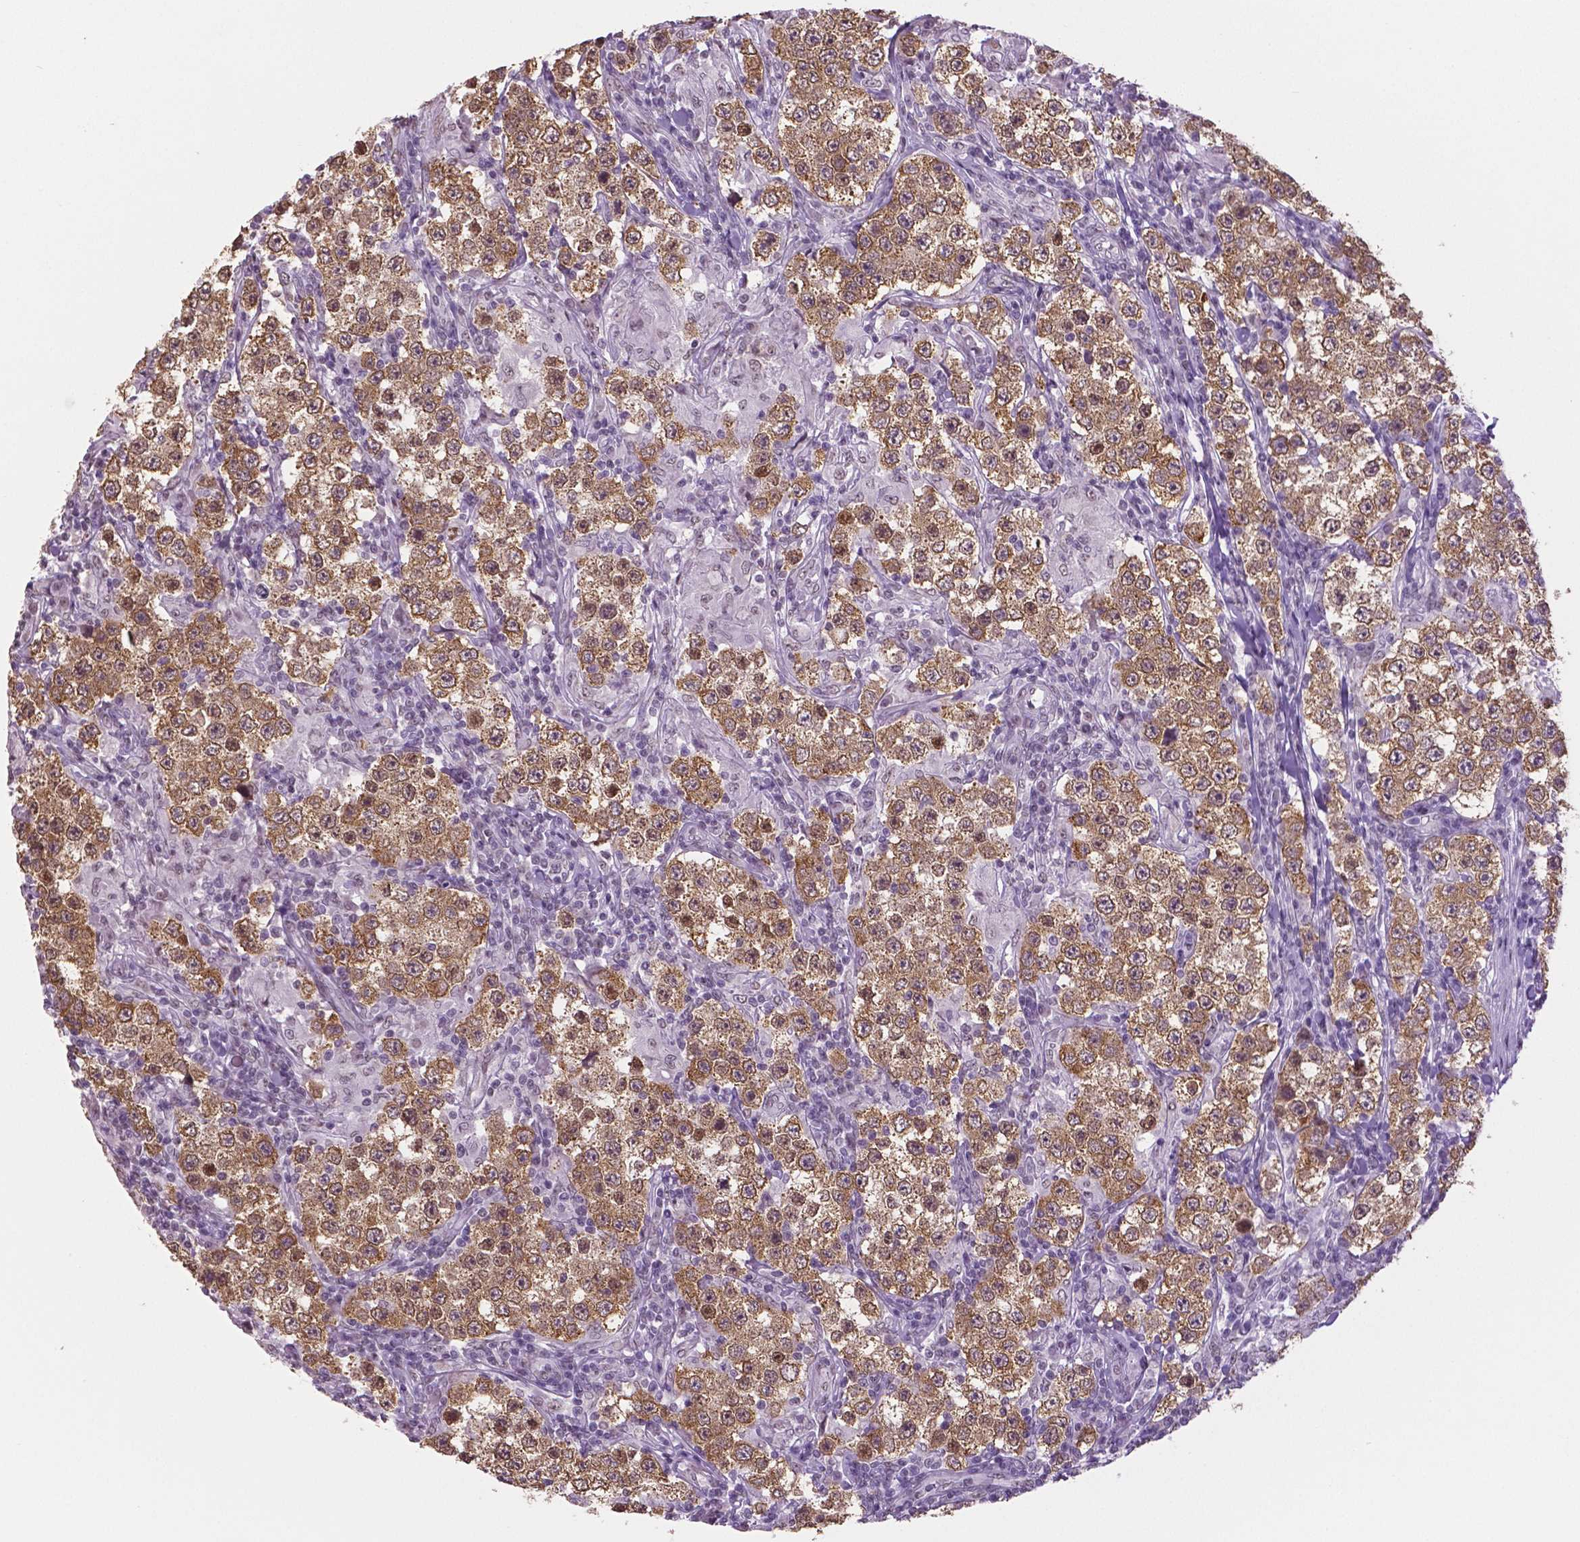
{"staining": {"intensity": "moderate", "quantity": ">75%", "location": "cytoplasmic/membranous"}, "tissue": "testis cancer", "cell_type": "Tumor cells", "image_type": "cancer", "snomed": [{"axis": "morphology", "description": "Seminoma, NOS"}, {"axis": "morphology", "description": "Carcinoma, Embryonal, NOS"}, {"axis": "topography", "description": "Testis"}], "caption": "IHC staining of testis cancer (embryonal carcinoma), which demonstrates medium levels of moderate cytoplasmic/membranous positivity in about >75% of tumor cells indicating moderate cytoplasmic/membranous protein expression. The staining was performed using DAB (3,3'-diaminobenzidine) (brown) for protein detection and nuclei were counterstained in hematoxylin (blue).", "gene": "IGF2BP1", "patient": {"sex": "male", "age": 41}}